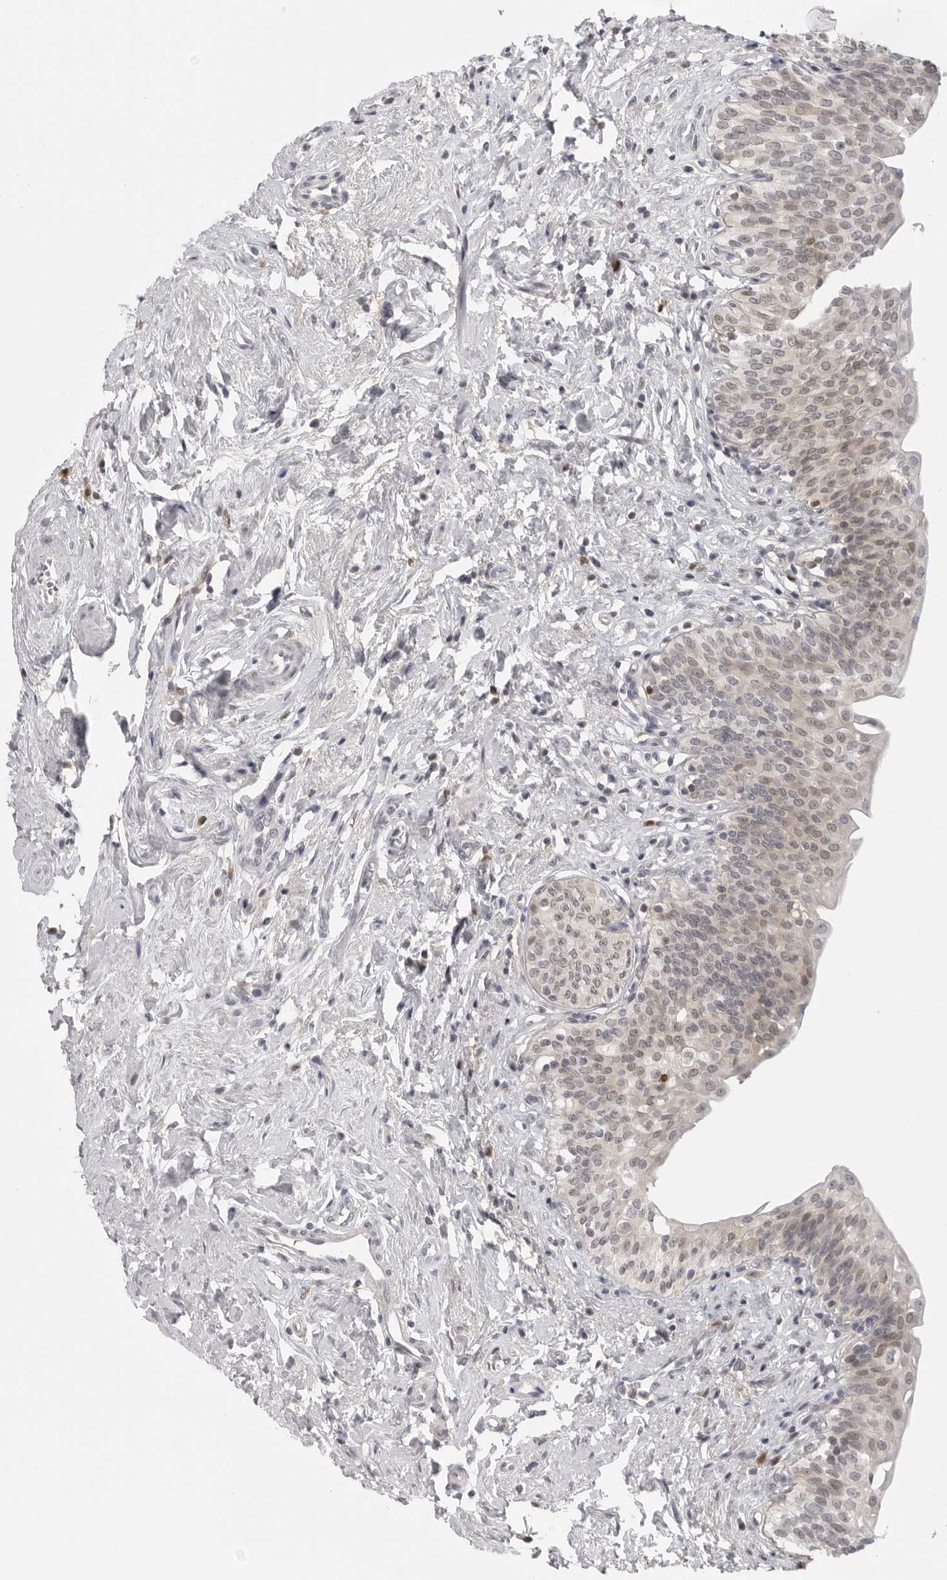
{"staining": {"intensity": "weak", "quantity": "<25%", "location": "nuclear"}, "tissue": "urinary bladder", "cell_type": "Urothelial cells", "image_type": "normal", "snomed": [{"axis": "morphology", "description": "Normal tissue, NOS"}, {"axis": "topography", "description": "Urinary bladder"}], "caption": "IHC micrograph of benign urinary bladder: human urinary bladder stained with DAB demonstrates no significant protein expression in urothelial cells.", "gene": "CTIF", "patient": {"sex": "male", "age": 83}}